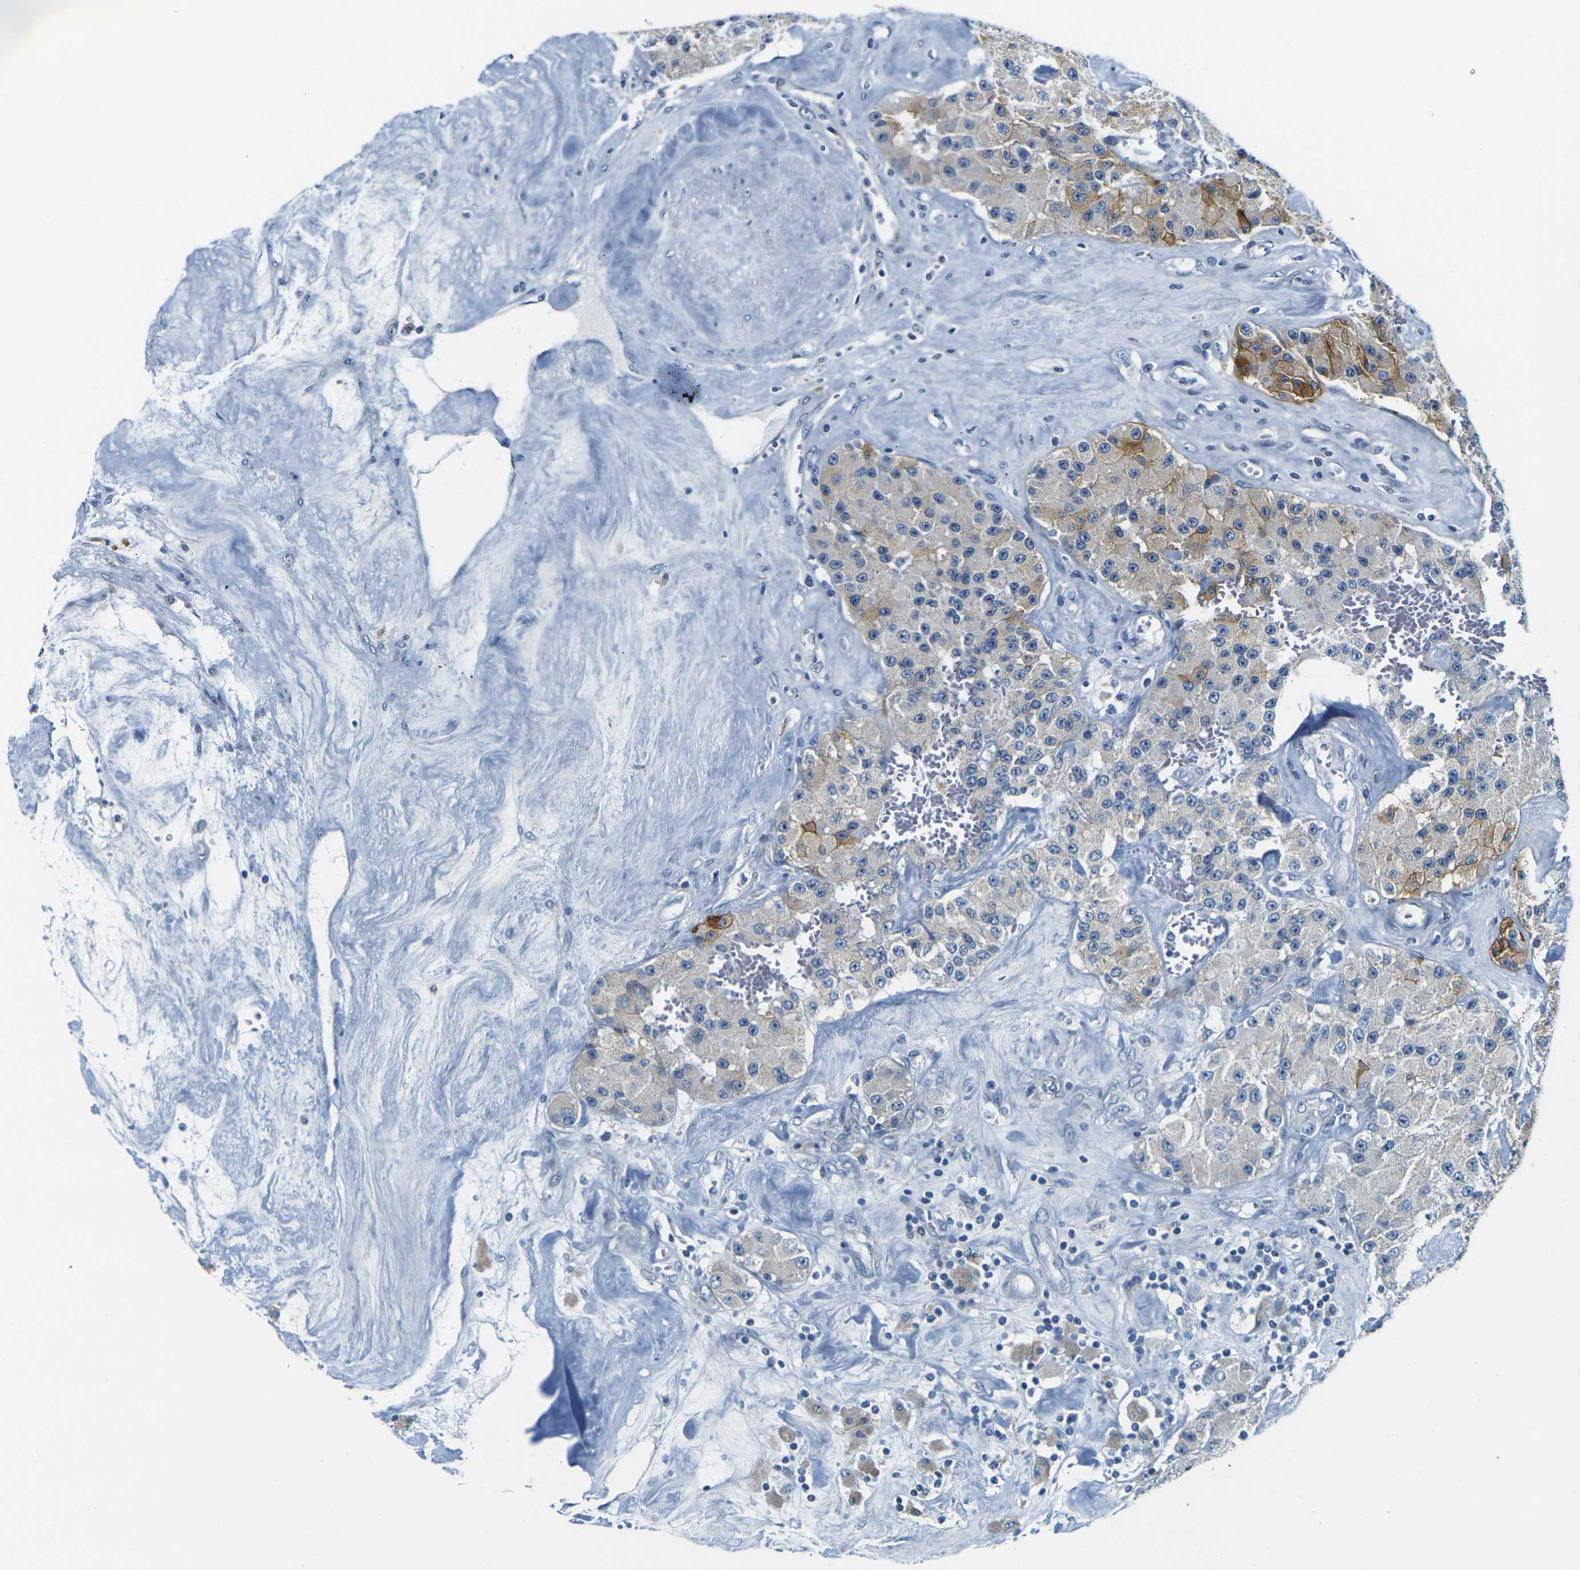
{"staining": {"intensity": "moderate", "quantity": "25%-75%", "location": "cytoplasmic/membranous"}, "tissue": "carcinoid", "cell_type": "Tumor cells", "image_type": "cancer", "snomed": [{"axis": "morphology", "description": "Carcinoid, malignant, NOS"}, {"axis": "topography", "description": "Pancreas"}], "caption": "Protein expression analysis of carcinoid (malignant) displays moderate cytoplasmic/membranous positivity in approximately 25%-75% of tumor cells. (IHC, brightfield microscopy, high magnification).", "gene": "SHISAL2B", "patient": {"sex": "male", "age": 41}}